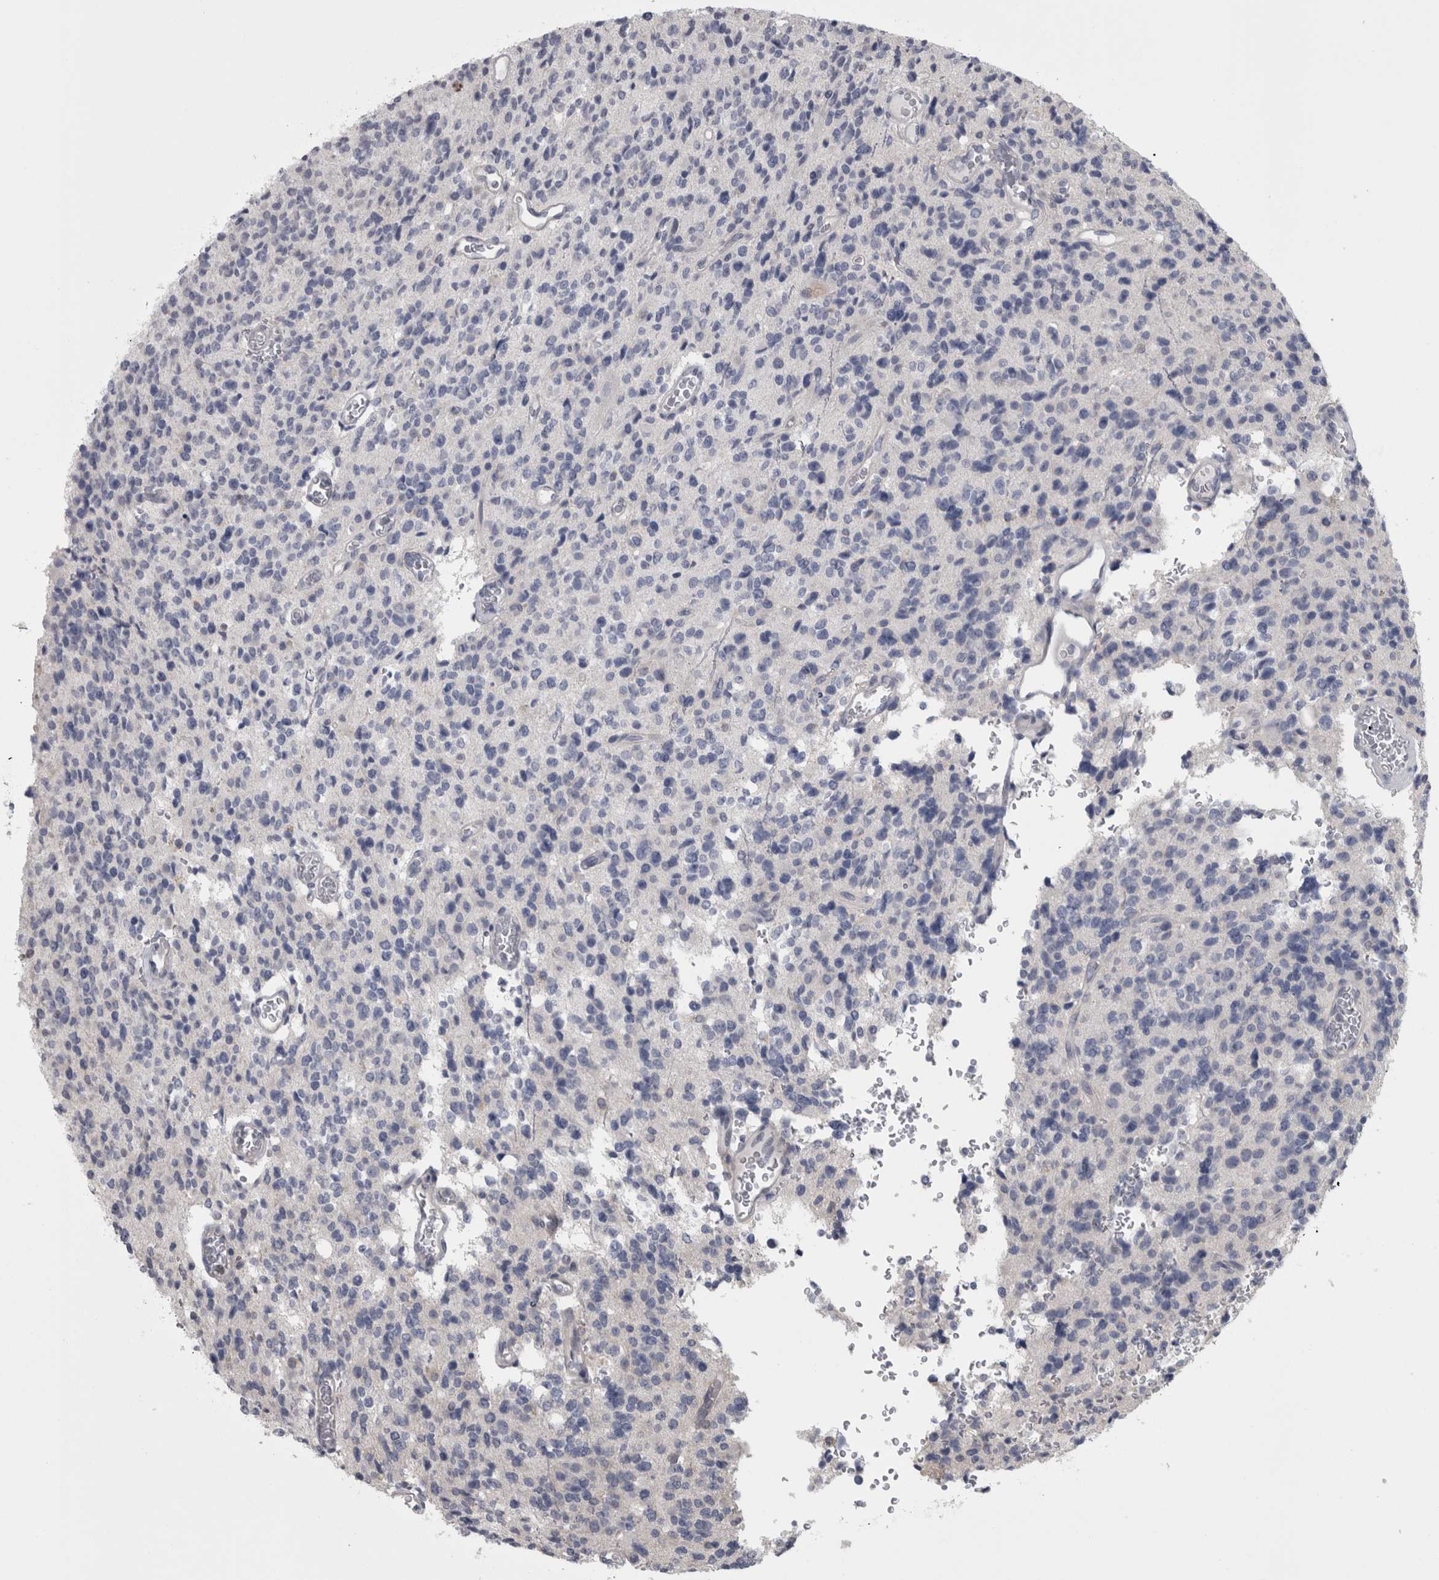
{"staining": {"intensity": "negative", "quantity": "none", "location": "none"}, "tissue": "glioma", "cell_type": "Tumor cells", "image_type": "cancer", "snomed": [{"axis": "morphology", "description": "Glioma, malignant, High grade"}, {"axis": "topography", "description": "Brain"}], "caption": "The image exhibits no significant positivity in tumor cells of malignant high-grade glioma.", "gene": "APRT", "patient": {"sex": "male", "age": 34}}